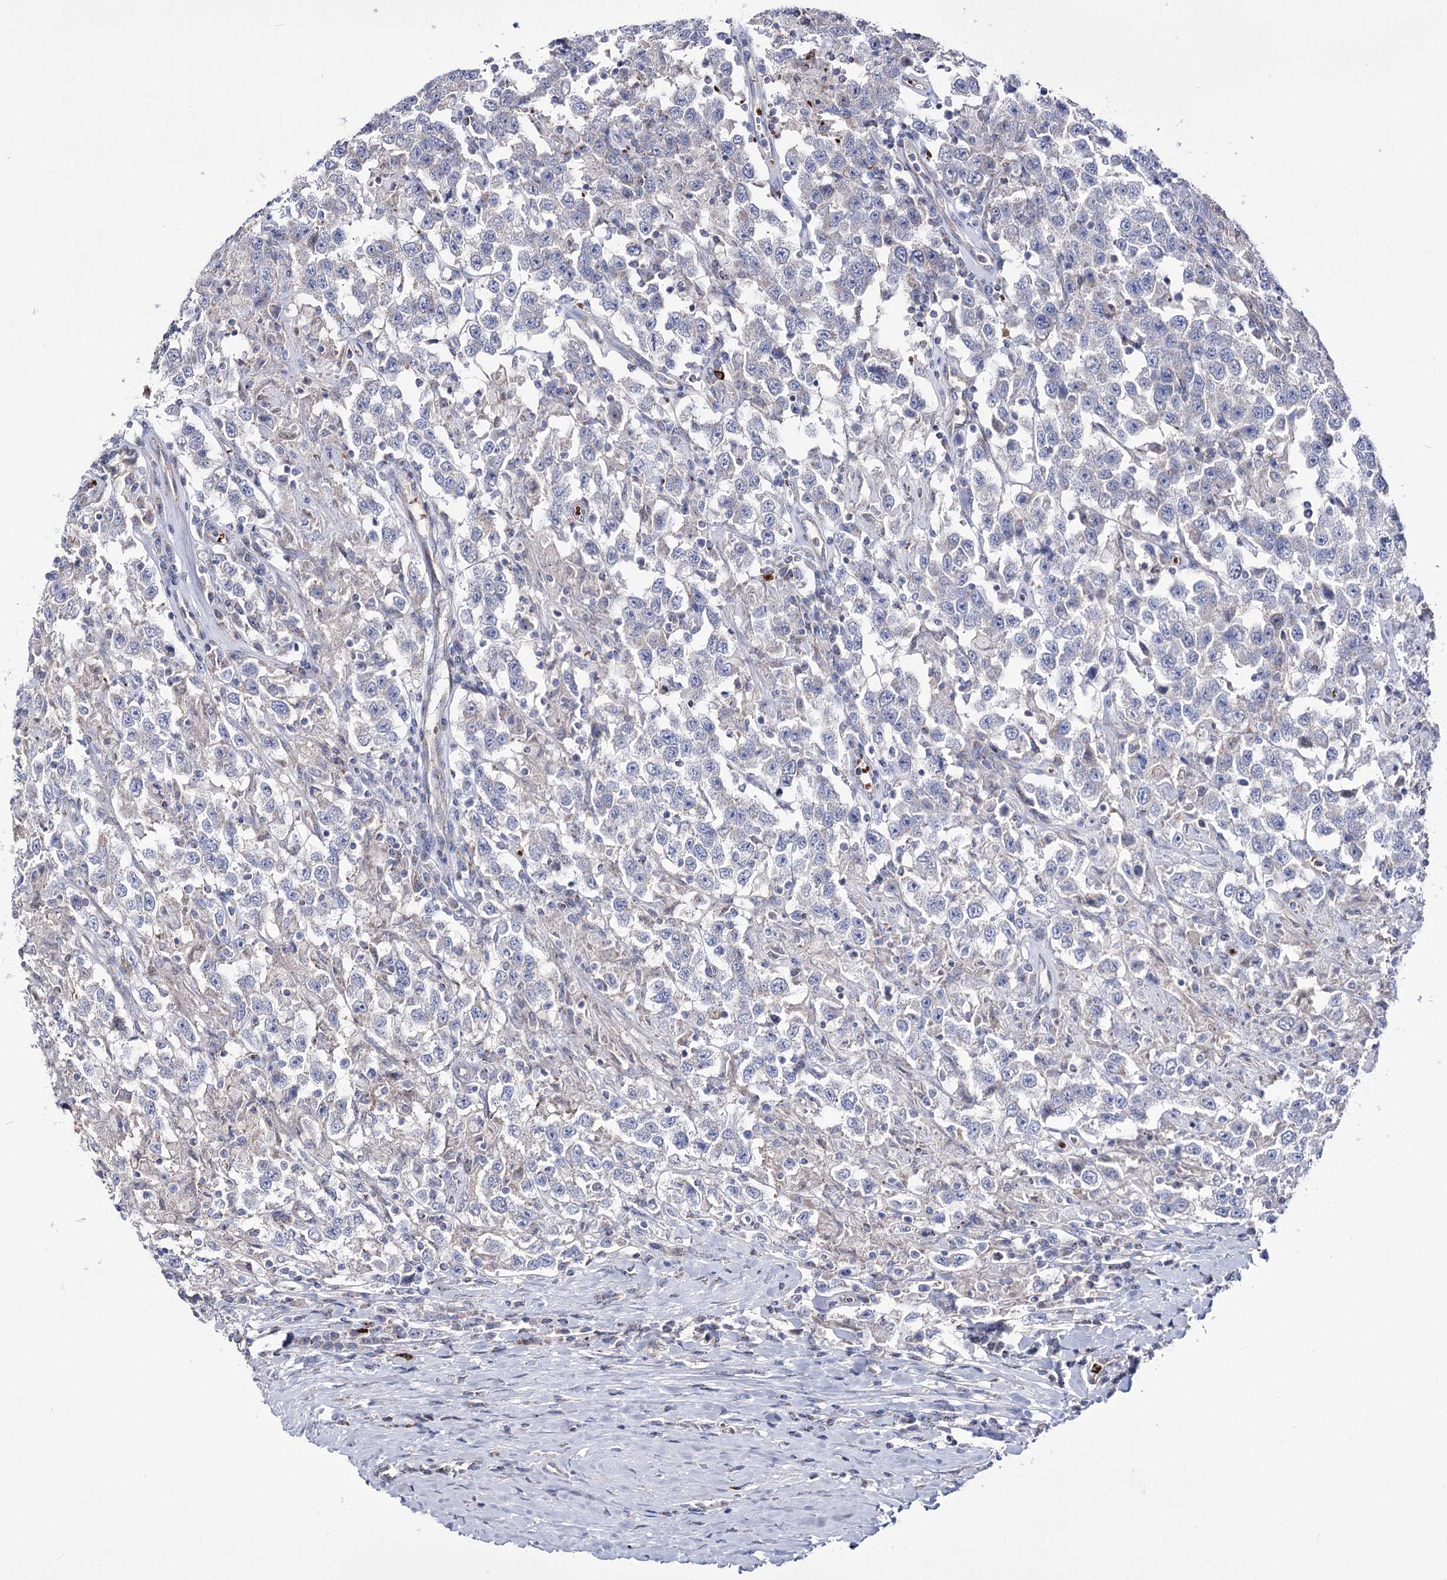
{"staining": {"intensity": "negative", "quantity": "none", "location": "none"}, "tissue": "testis cancer", "cell_type": "Tumor cells", "image_type": "cancer", "snomed": [{"axis": "morphology", "description": "Seminoma, NOS"}, {"axis": "topography", "description": "Testis"}], "caption": "Immunohistochemical staining of human testis seminoma shows no significant expression in tumor cells.", "gene": "OSBPL5", "patient": {"sex": "male", "age": 41}}